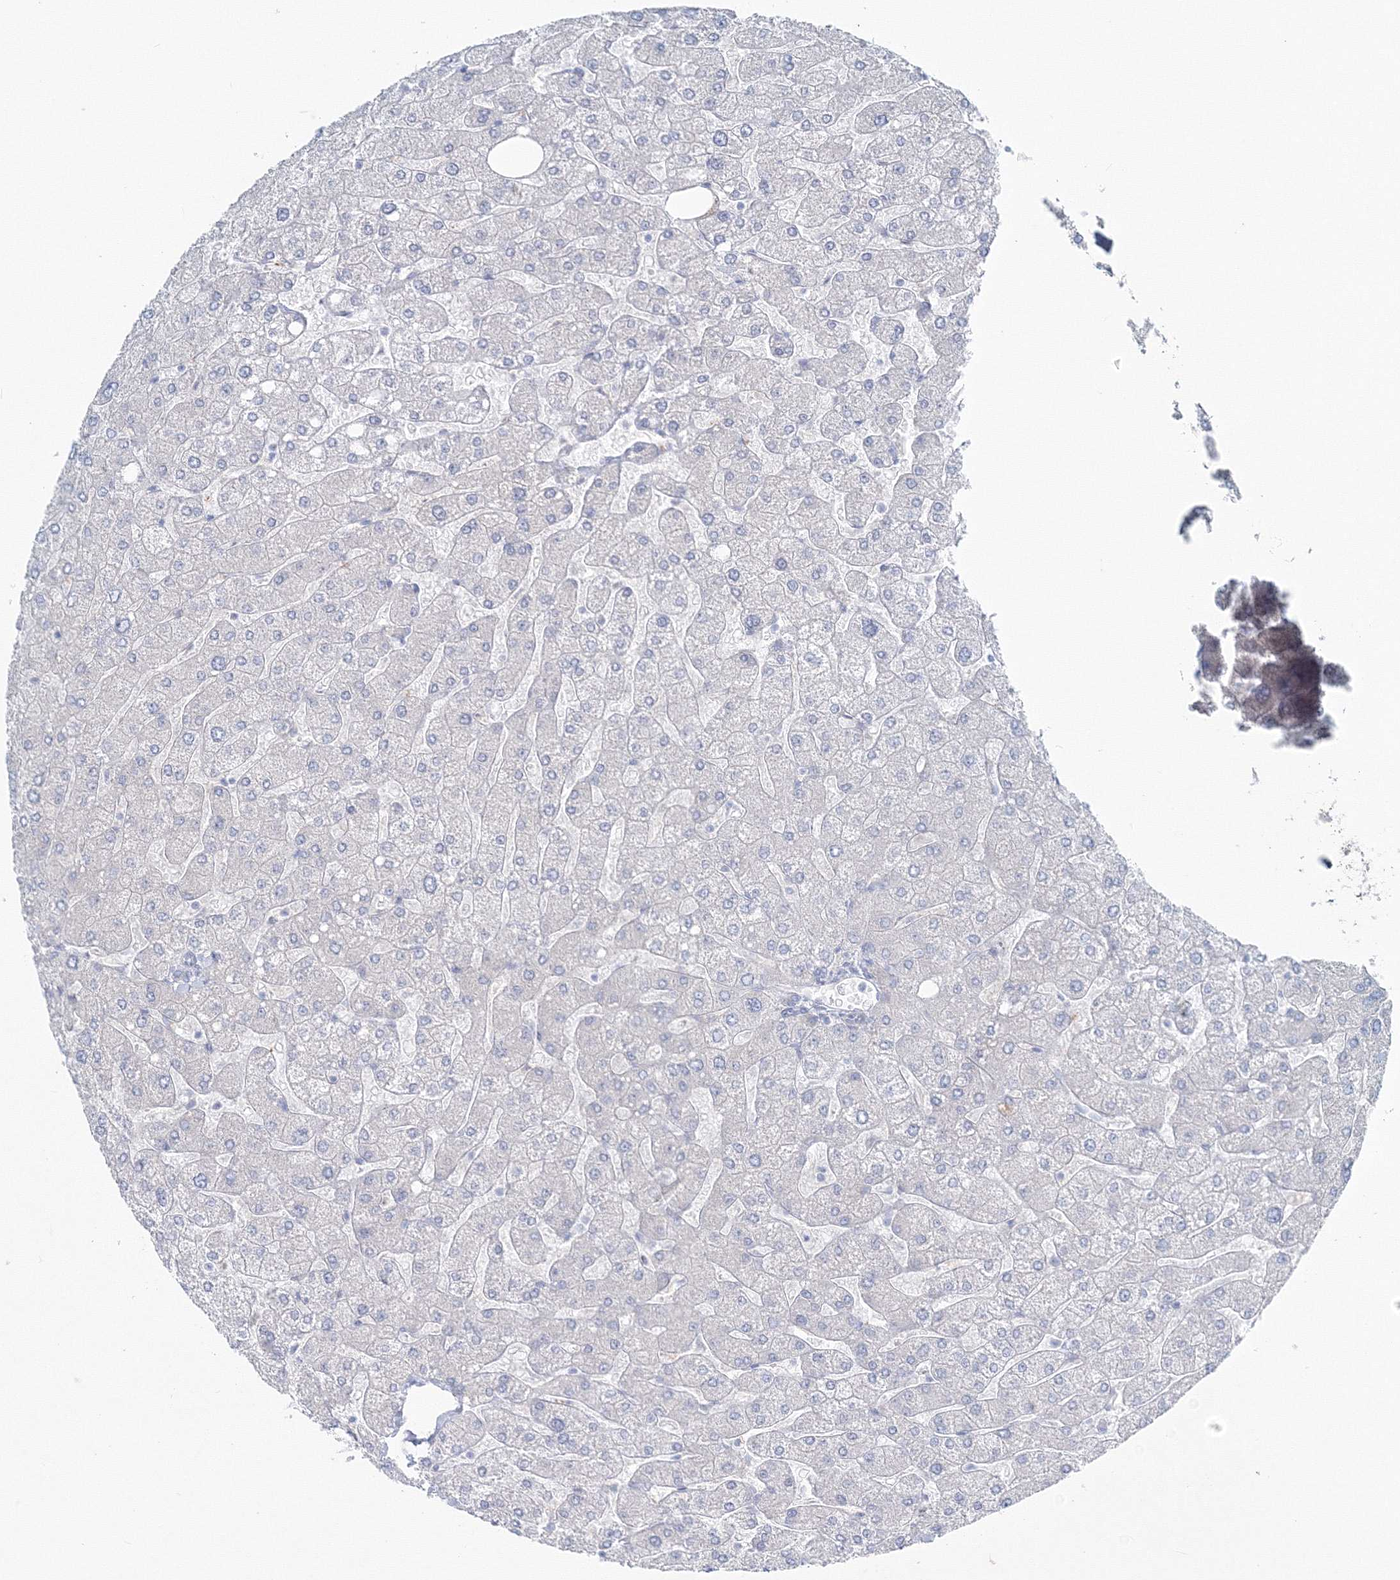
{"staining": {"intensity": "negative", "quantity": "none", "location": "none"}, "tissue": "liver", "cell_type": "Cholangiocytes", "image_type": "normal", "snomed": [{"axis": "morphology", "description": "Normal tissue, NOS"}, {"axis": "topography", "description": "Liver"}], "caption": "A high-resolution histopathology image shows immunohistochemistry (IHC) staining of benign liver, which shows no significant positivity in cholangiocytes.", "gene": "ENSG00000285283", "patient": {"sex": "male", "age": 55}}